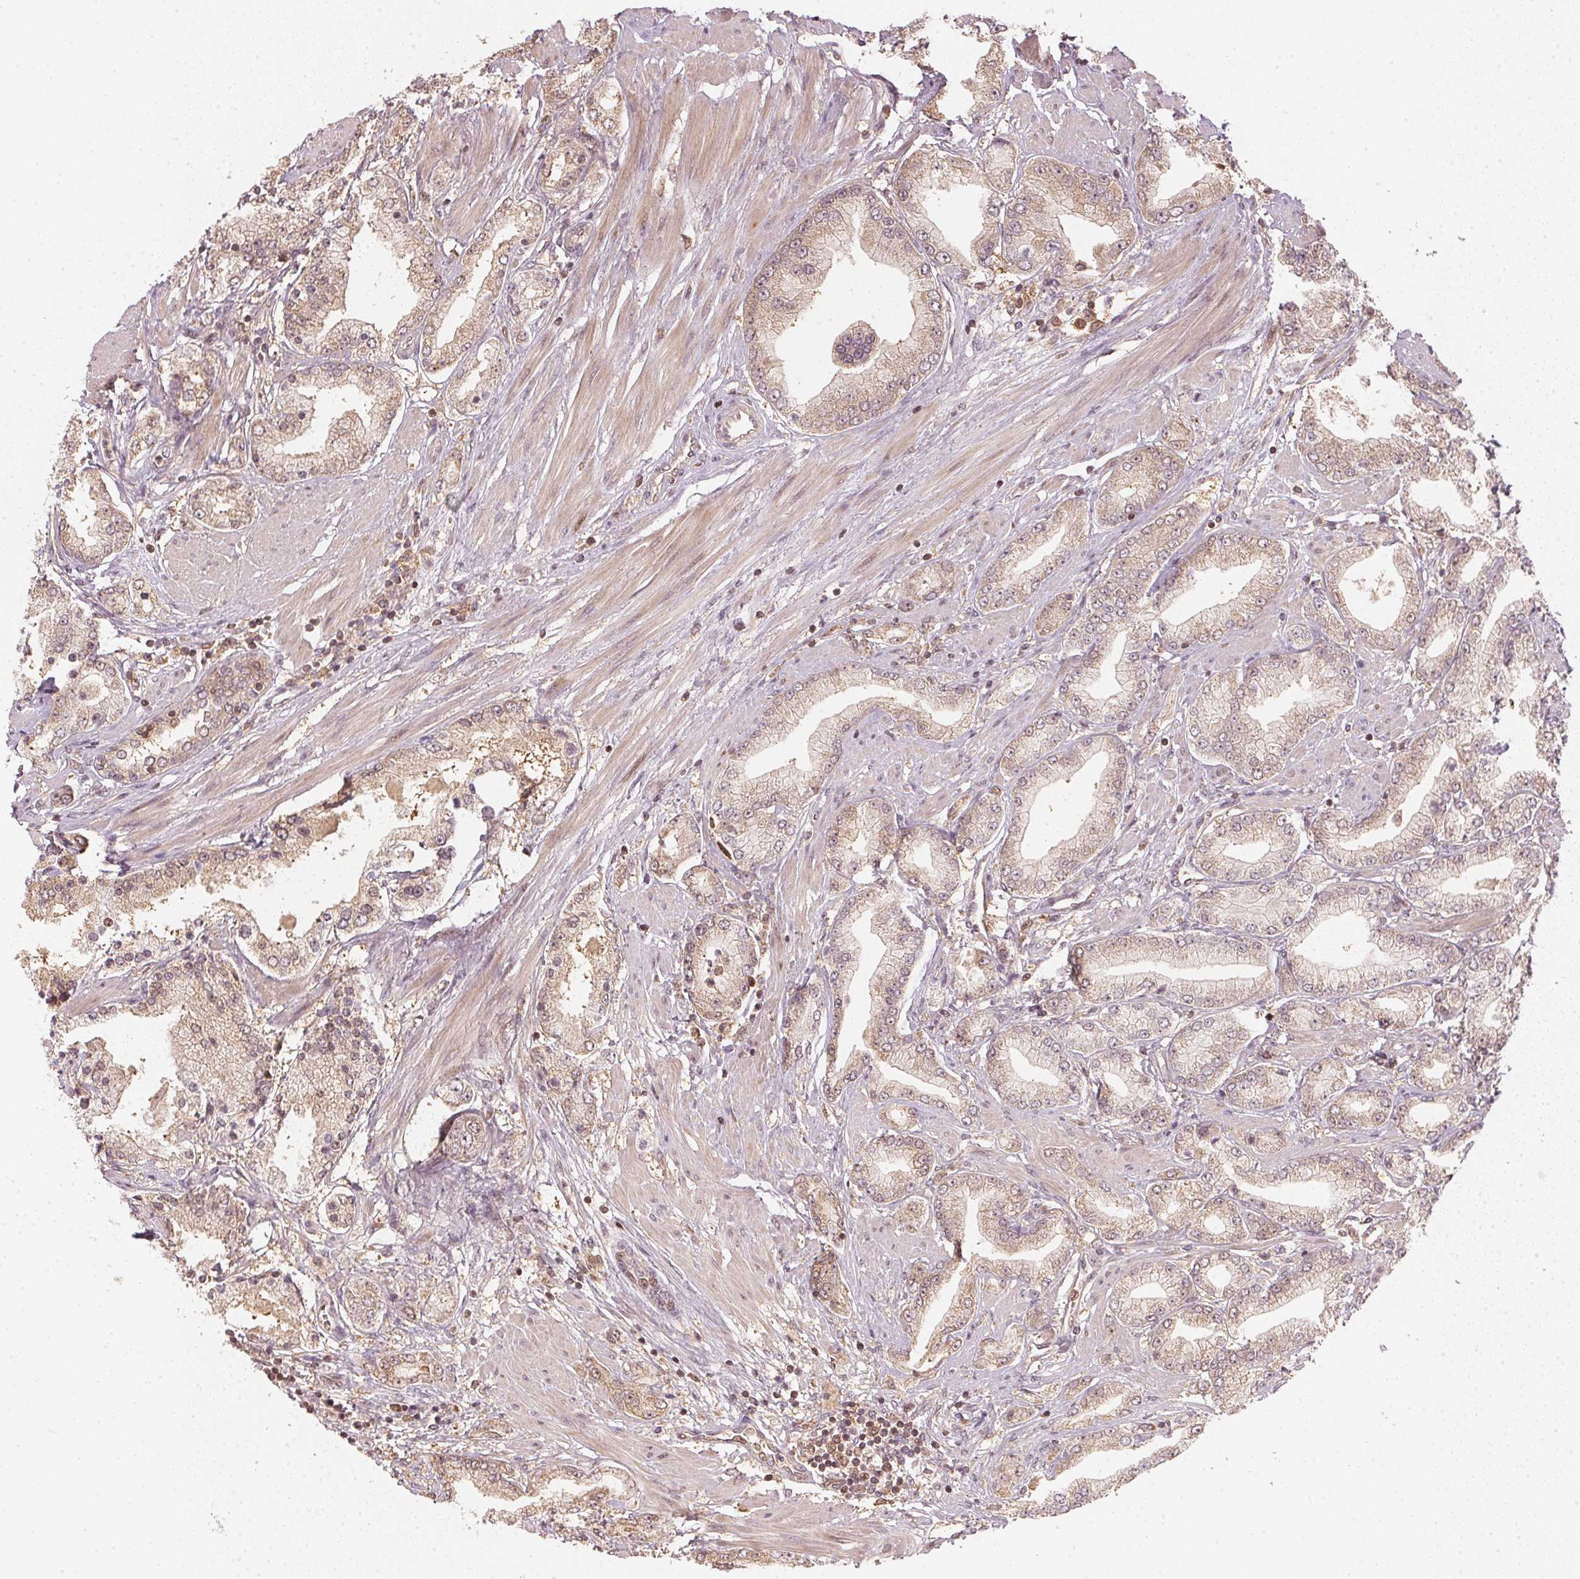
{"staining": {"intensity": "weak", "quantity": "25%-75%", "location": "cytoplasmic/membranous,nuclear"}, "tissue": "prostate cancer", "cell_type": "Tumor cells", "image_type": "cancer", "snomed": [{"axis": "morphology", "description": "Adenocarcinoma, High grade"}, {"axis": "topography", "description": "Prostate"}], "caption": "Immunohistochemistry (IHC) of human prostate adenocarcinoma (high-grade) exhibits low levels of weak cytoplasmic/membranous and nuclear staining in about 25%-75% of tumor cells. (brown staining indicates protein expression, while blue staining denotes nuclei).", "gene": "UBE2L3", "patient": {"sex": "male", "age": 67}}